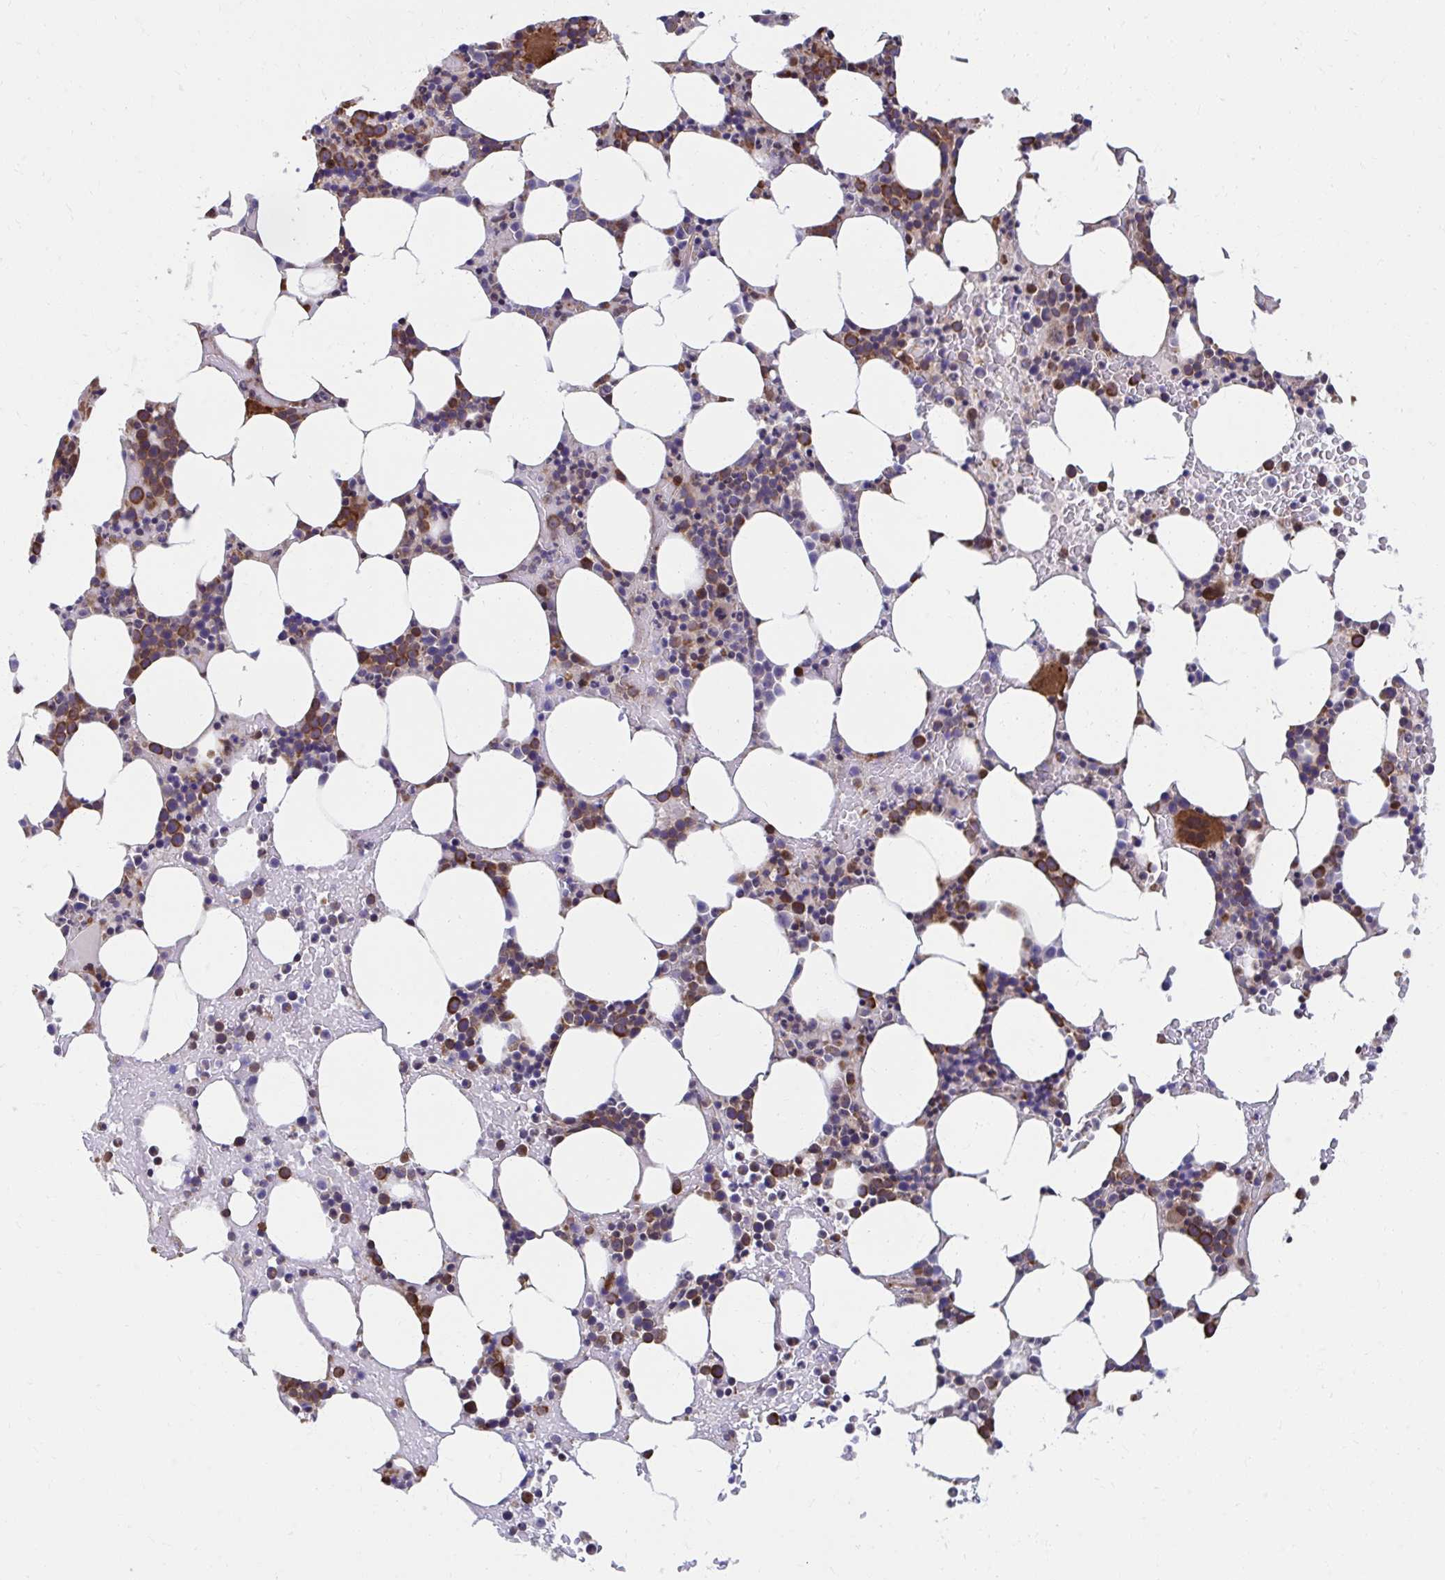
{"staining": {"intensity": "moderate", "quantity": "25%-75%", "location": "cytoplasmic/membranous"}, "tissue": "bone marrow", "cell_type": "Hematopoietic cells", "image_type": "normal", "snomed": [{"axis": "morphology", "description": "Normal tissue, NOS"}, {"axis": "topography", "description": "Bone marrow"}], "caption": "Moderate cytoplasmic/membranous positivity is identified in about 25%-75% of hematopoietic cells in unremarkable bone marrow.", "gene": "ZNF778", "patient": {"sex": "female", "age": 62}}